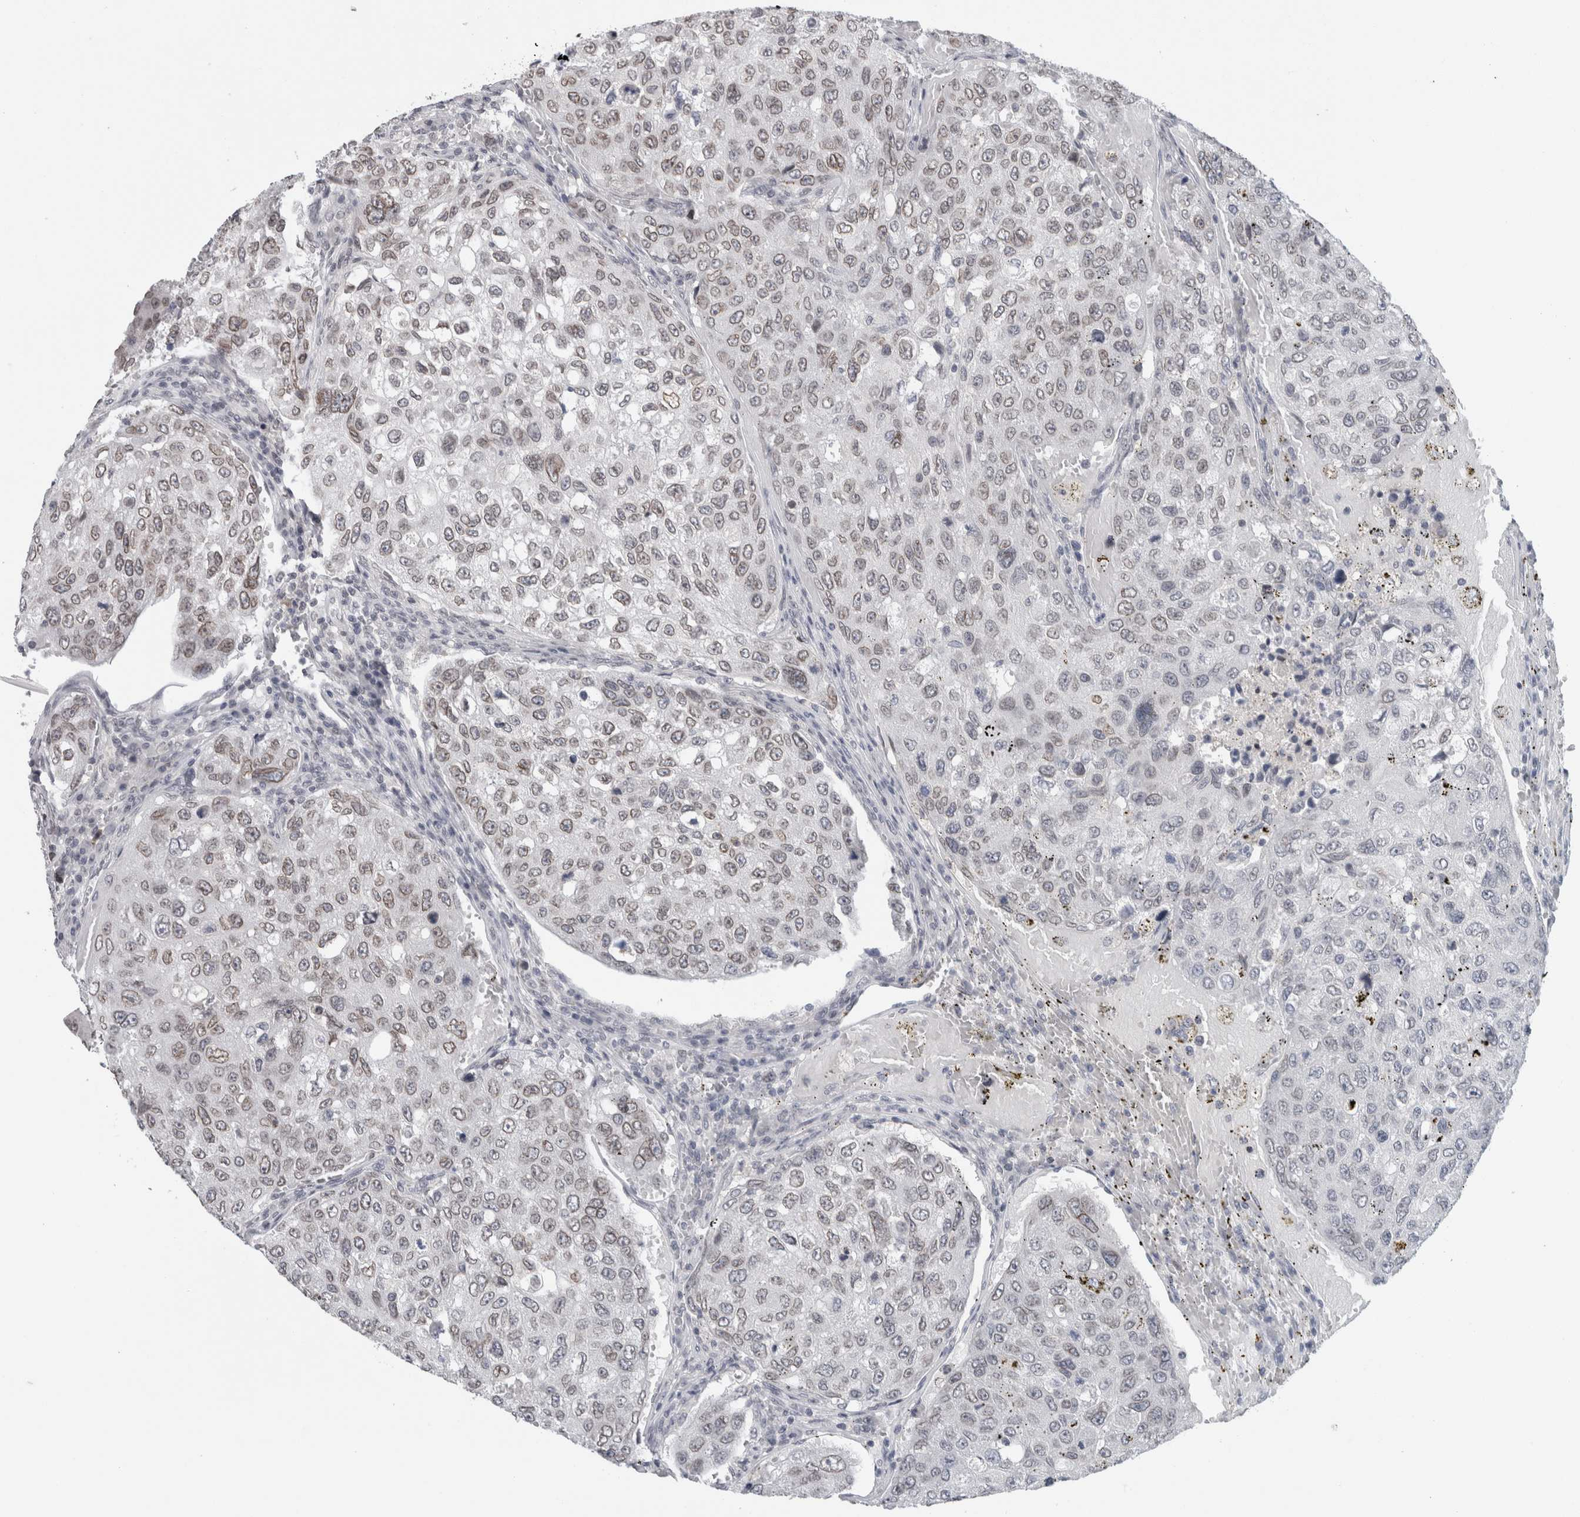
{"staining": {"intensity": "weak", "quantity": "<25%", "location": "cytoplasmic/membranous,nuclear"}, "tissue": "urothelial cancer", "cell_type": "Tumor cells", "image_type": "cancer", "snomed": [{"axis": "morphology", "description": "Urothelial carcinoma, High grade"}, {"axis": "topography", "description": "Lymph node"}, {"axis": "topography", "description": "Urinary bladder"}], "caption": "This is a histopathology image of immunohistochemistry staining of urothelial cancer, which shows no positivity in tumor cells.", "gene": "ZNF770", "patient": {"sex": "male", "age": 51}}